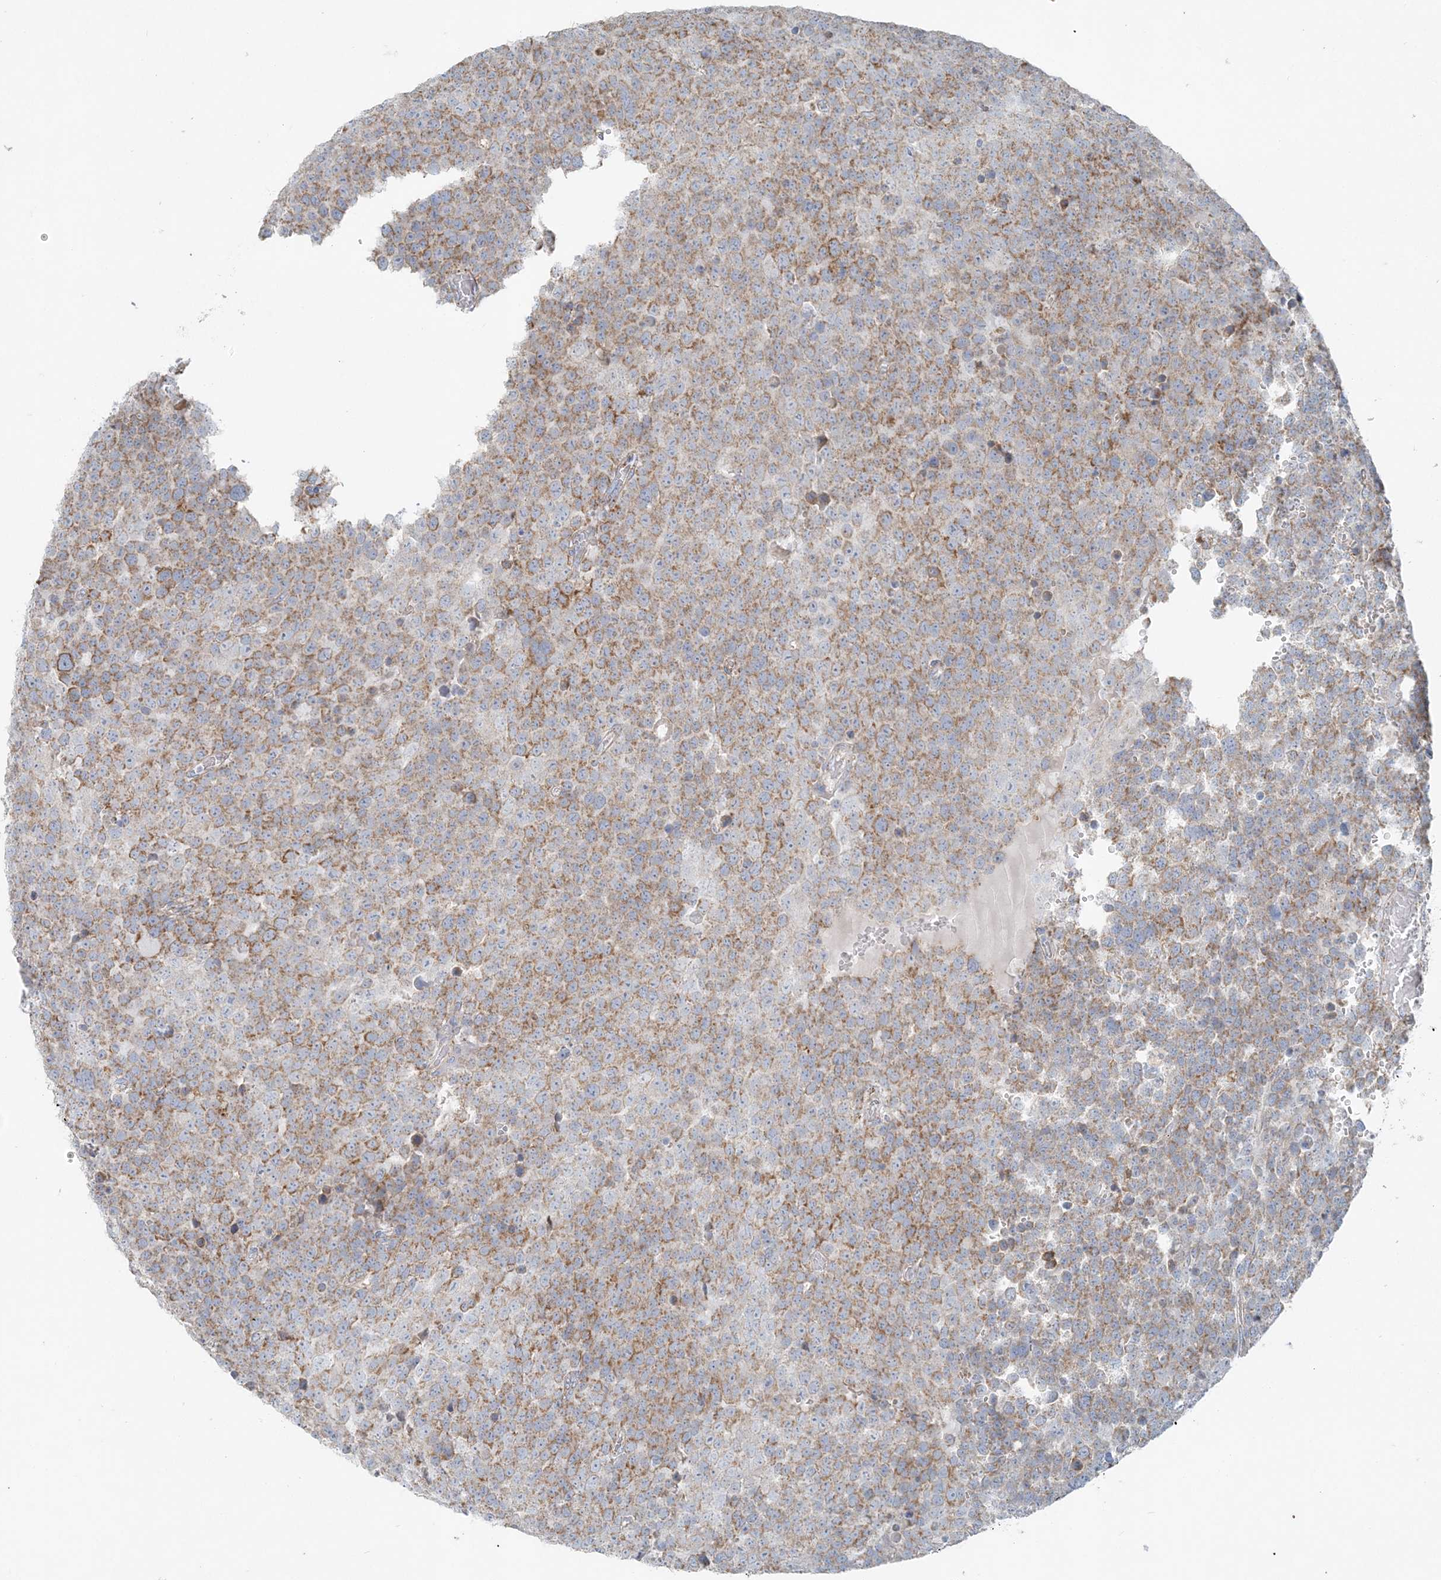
{"staining": {"intensity": "moderate", "quantity": ">75%", "location": "cytoplasmic/membranous"}, "tissue": "testis cancer", "cell_type": "Tumor cells", "image_type": "cancer", "snomed": [{"axis": "morphology", "description": "Seminoma, NOS"}, {"axis": "topography", "description": "Testis"}], "caption": "Immunohistochemistry of testis cancer exhibits medium levels of moderate cytoplasmic/membranous expression in approximately >75% of tumor cells.", "gene": "PCCB", "patient": {"sex": "male", "age": 71}}